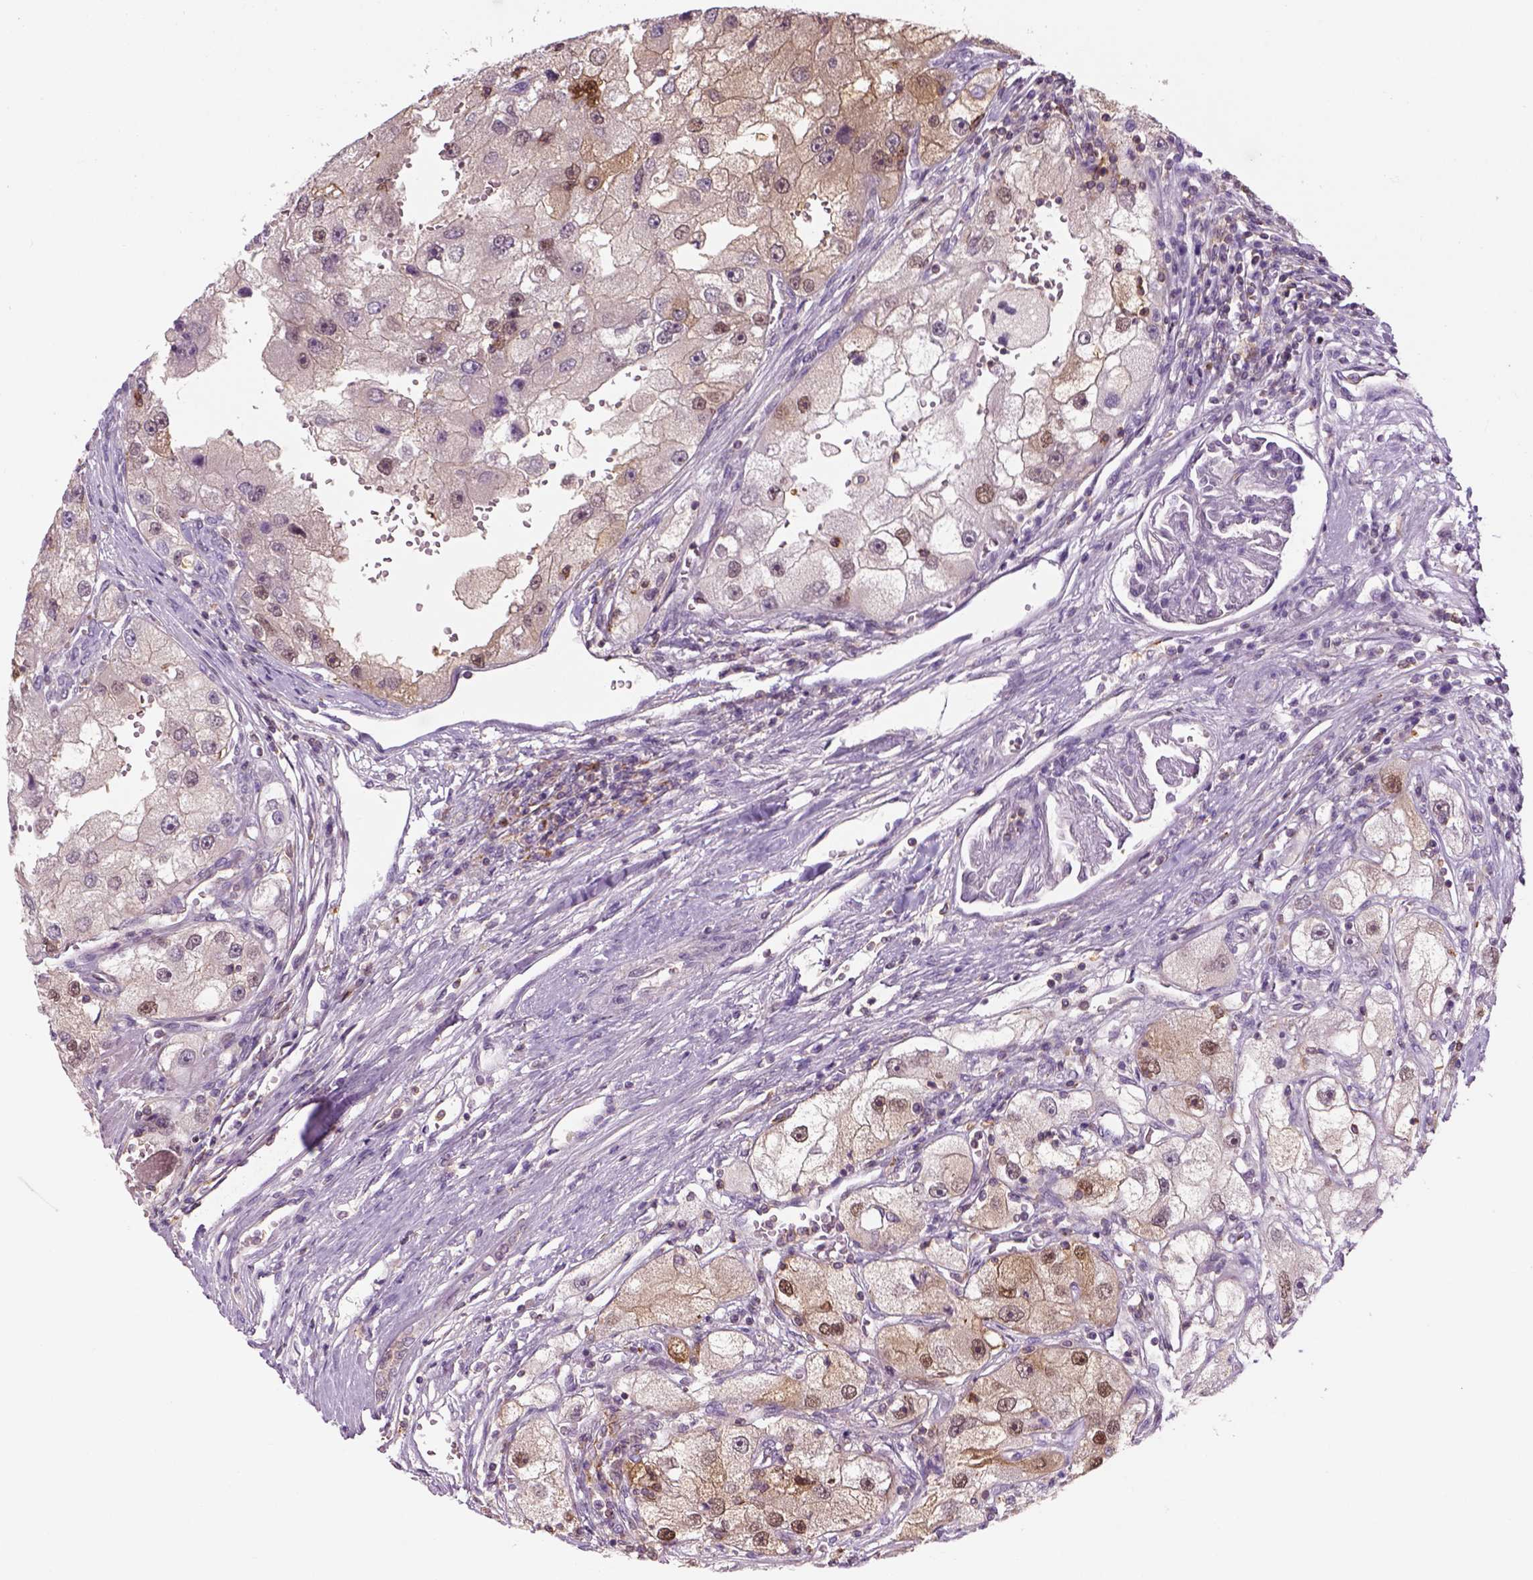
{"staining": {"intensity": "moderate", "quantity": ">75%", "location": "cytoplasmic/membranous,nuclear"}, "tissue": "renal cancer", "cell_type": "Tumor cells", "image_type": "cancer", "snomed": [{"axis": "morphology", "description": "Adenocarcinoma, NOS"}, {"axis": "topography", "description": "Kidney"}], "caption": "Immunohistochemistry micrograph of human renal cancer (adenocarcinoma) stained for a protein (brown), which demonstrates medium levels of moderate cytoplasmic/membranous and nuclear positivity in approximately >75% of tumor cells.", "gene": "GOT1", "patient": {"sex": "male", "age": 63}}